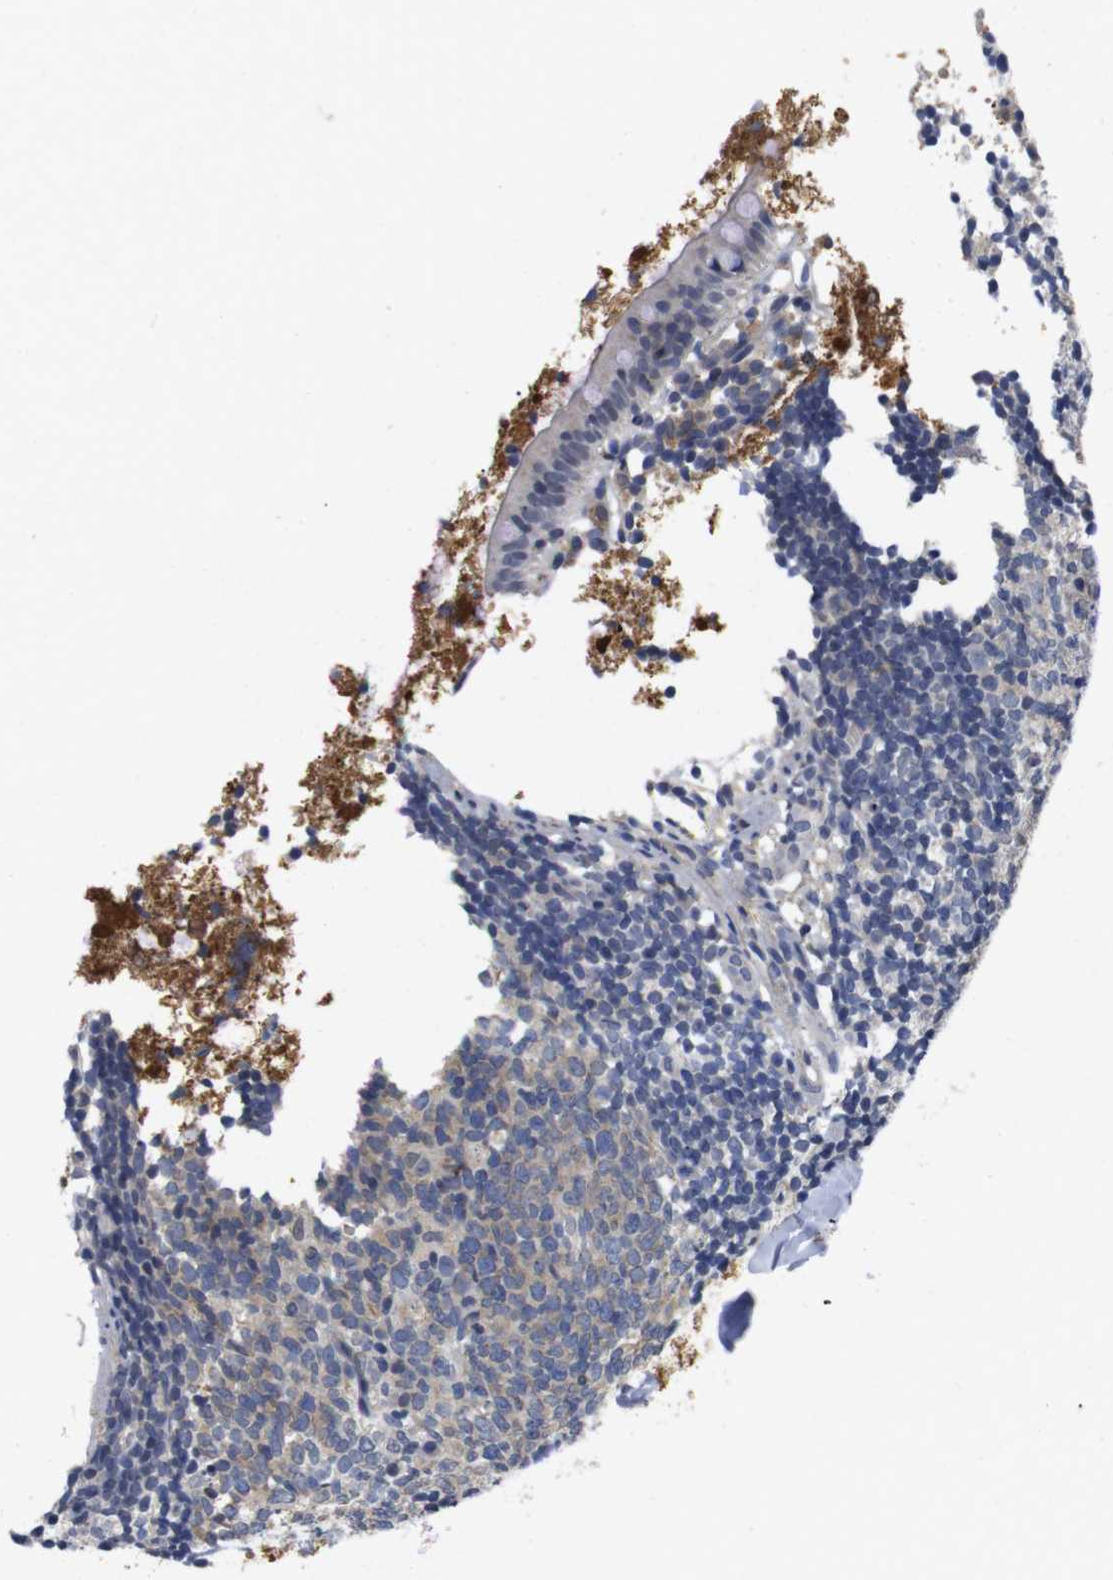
{"staining": {"intensity": "weak", "quantity": "<25%", "location": "cytoplasmic/membranous"}, "tissue": "appendix", "cell_type": "Glandular cells", "image_type": "normal", "snomed": [{"axis": "morphology", "description": "Normal tissue, NOS"}, {"axis": "topography", "description": "Appendix"}], "caption": "Glandular cells are negative for protein expression in normal human appendix. (DAB (3,3'-diaminobenzidine) immunohistochemistry visualized using brightfield microscopy, high magnification).", "gene": "FNTA", "patient": {"sex": "female", "age": 20}}